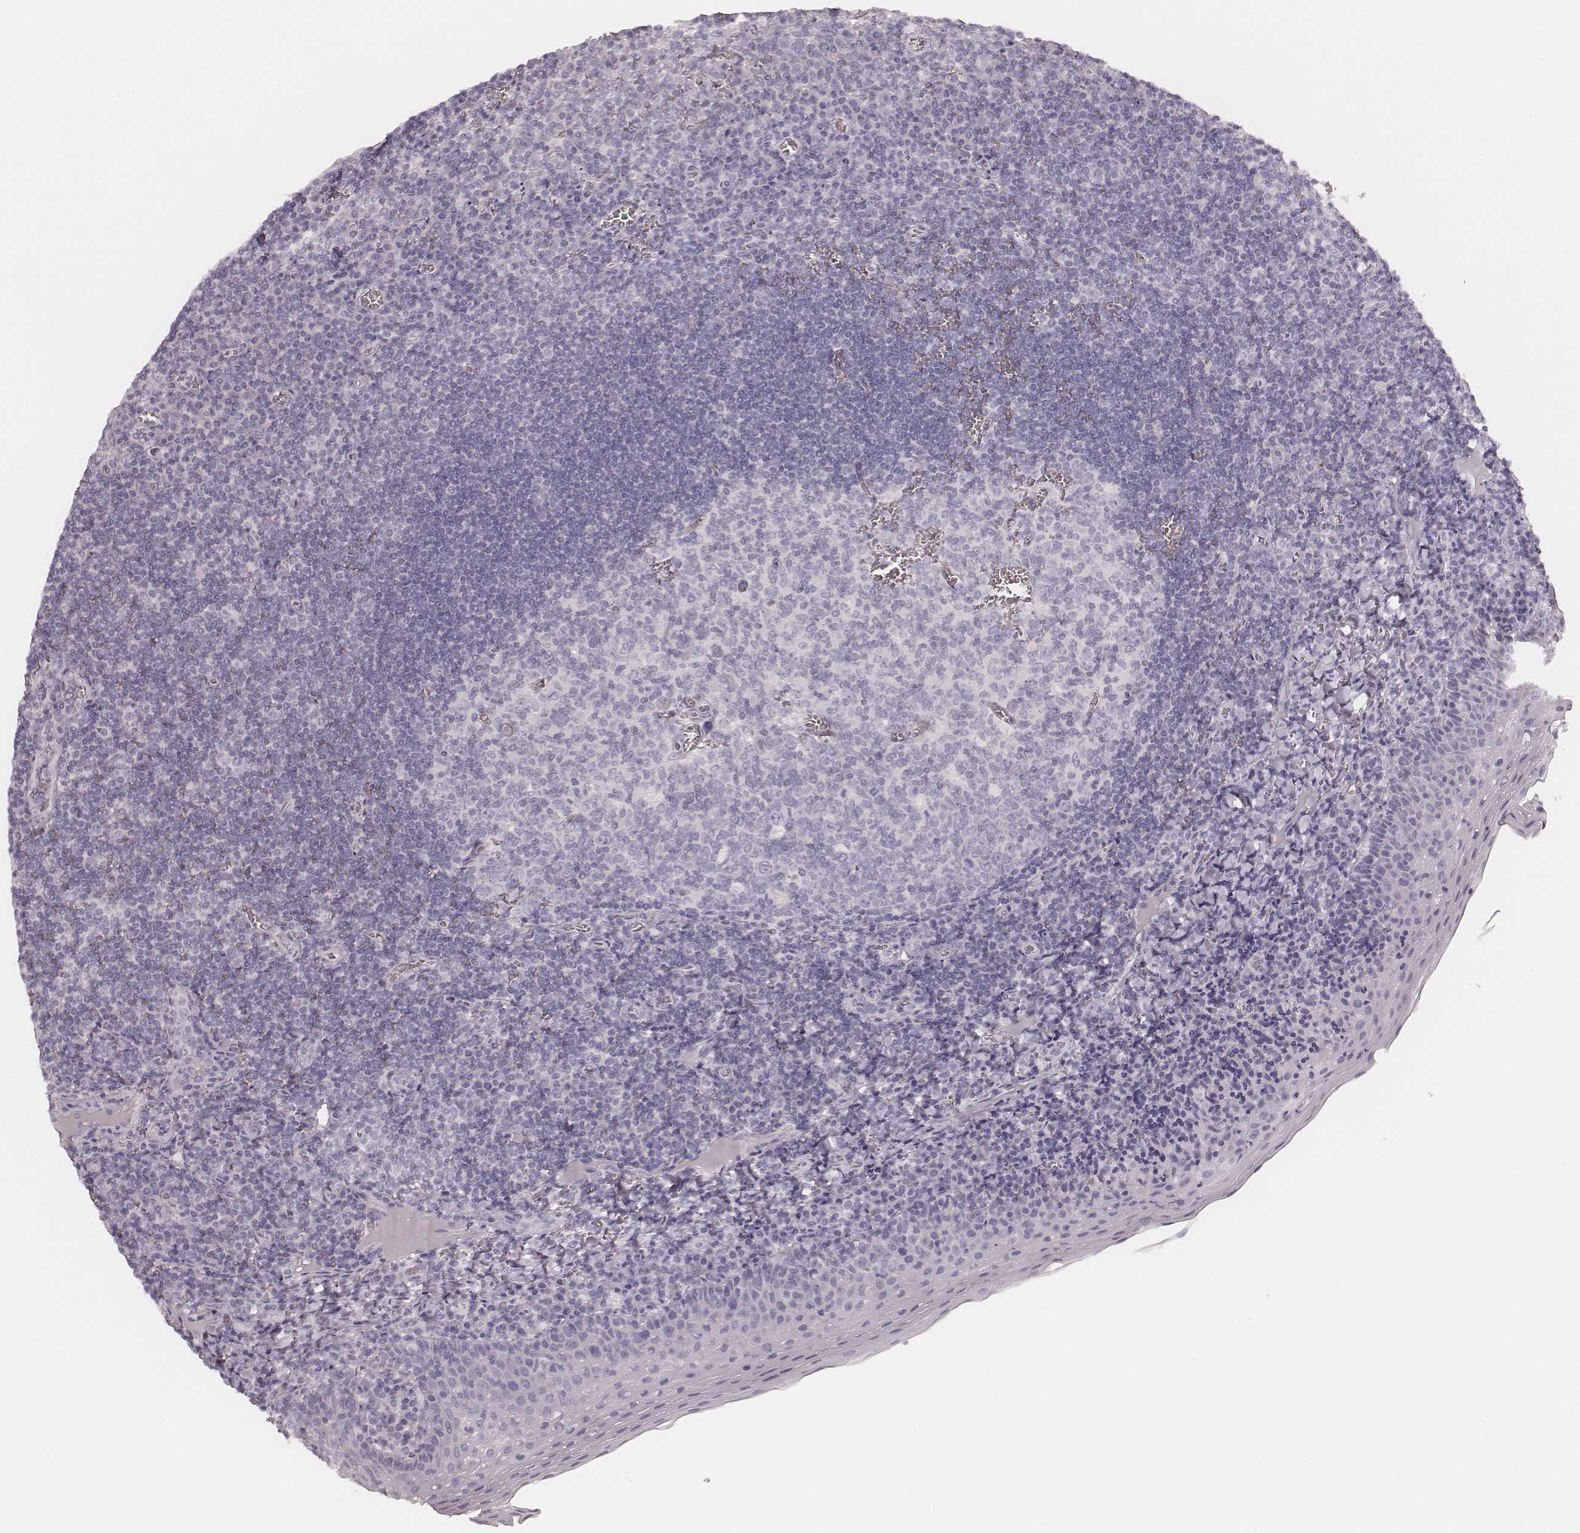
{"staining": {"intensity": "negative", "quantity": "none", "location": "none"}, "tissue": "tonsil", "cell_type": "Germinal center cells", "image_type": "normal", "snomed": [{"axis": "morphology", "description": "Normal tissue, NOS"}, {"axis": "morphology", "description": "Inflammation, NOS"}, {"axis": "topography", "description": "Tonsil"}], "caption": "The image exhibits no staining of germinal center cells in normal tonsil. (Stains: DAB (3,3'-diaminobenzidine) IHC with hematoxylin counter stain, Microscopy: brightfield microscopy at high magnification).", "gene": "KRT72", "patient": {"sex": "female", "age": 31}}